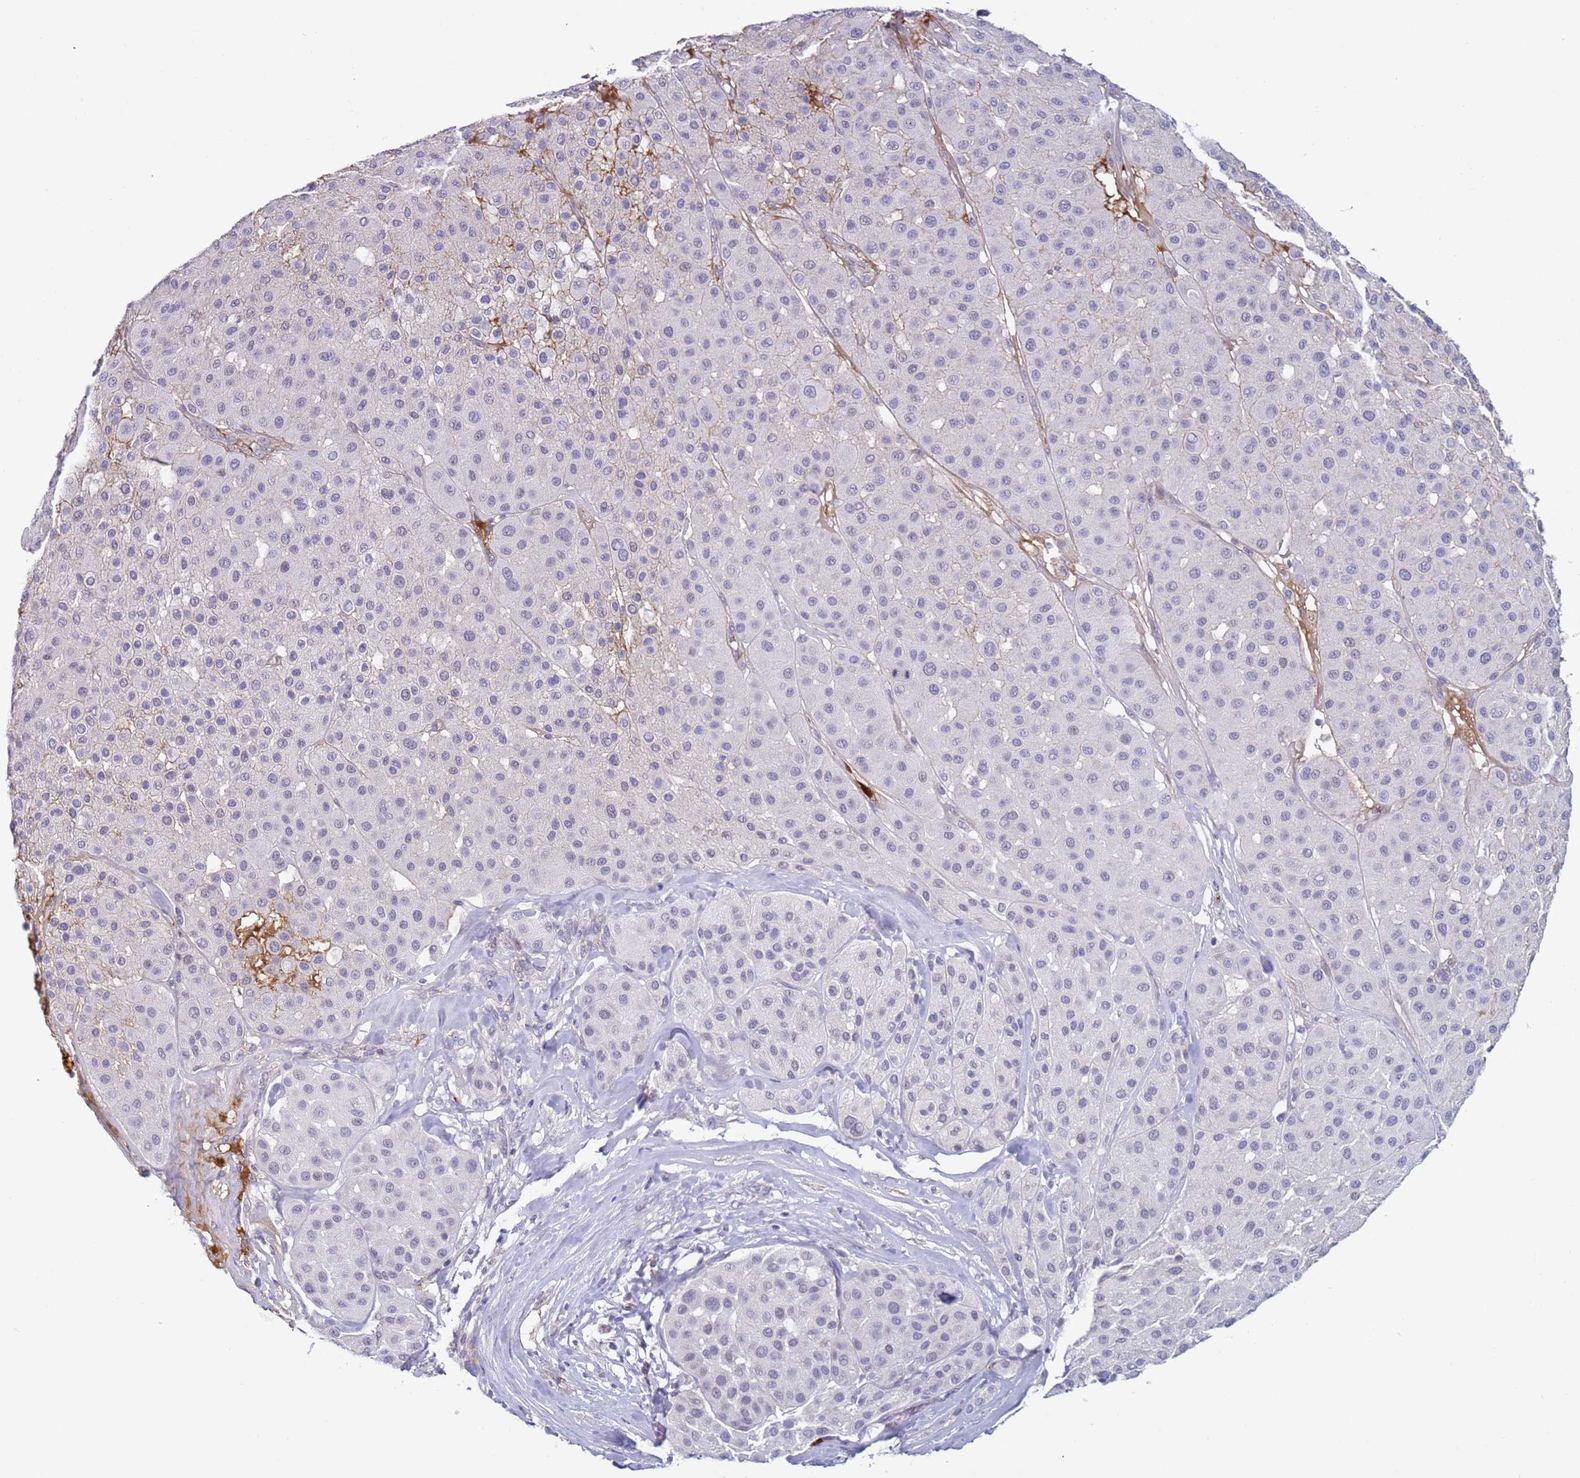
{"staining": {"intensity": "negative", "quantity": "none", "location": "none"}, "tissue": "melanoma", "cell_type": "Tumor cells", "image_type": "cancer", "snomed": [{"axis": "morphology", "description": "Malignant melanoma, Metastatic site"}, {"axis": "topography", "description": "Smooth muscle"}], "caption": "High magnification brightfield microscopy of malignant melanoma (metastatic site) stained with DAB (3,3'-diaminobenzidine) (brown) and counterstained with hematoxylin (blue): tumor cells show no significant positivity.", "gene": "NPAP1", "patient": {"sex": "male", "age": 41}}